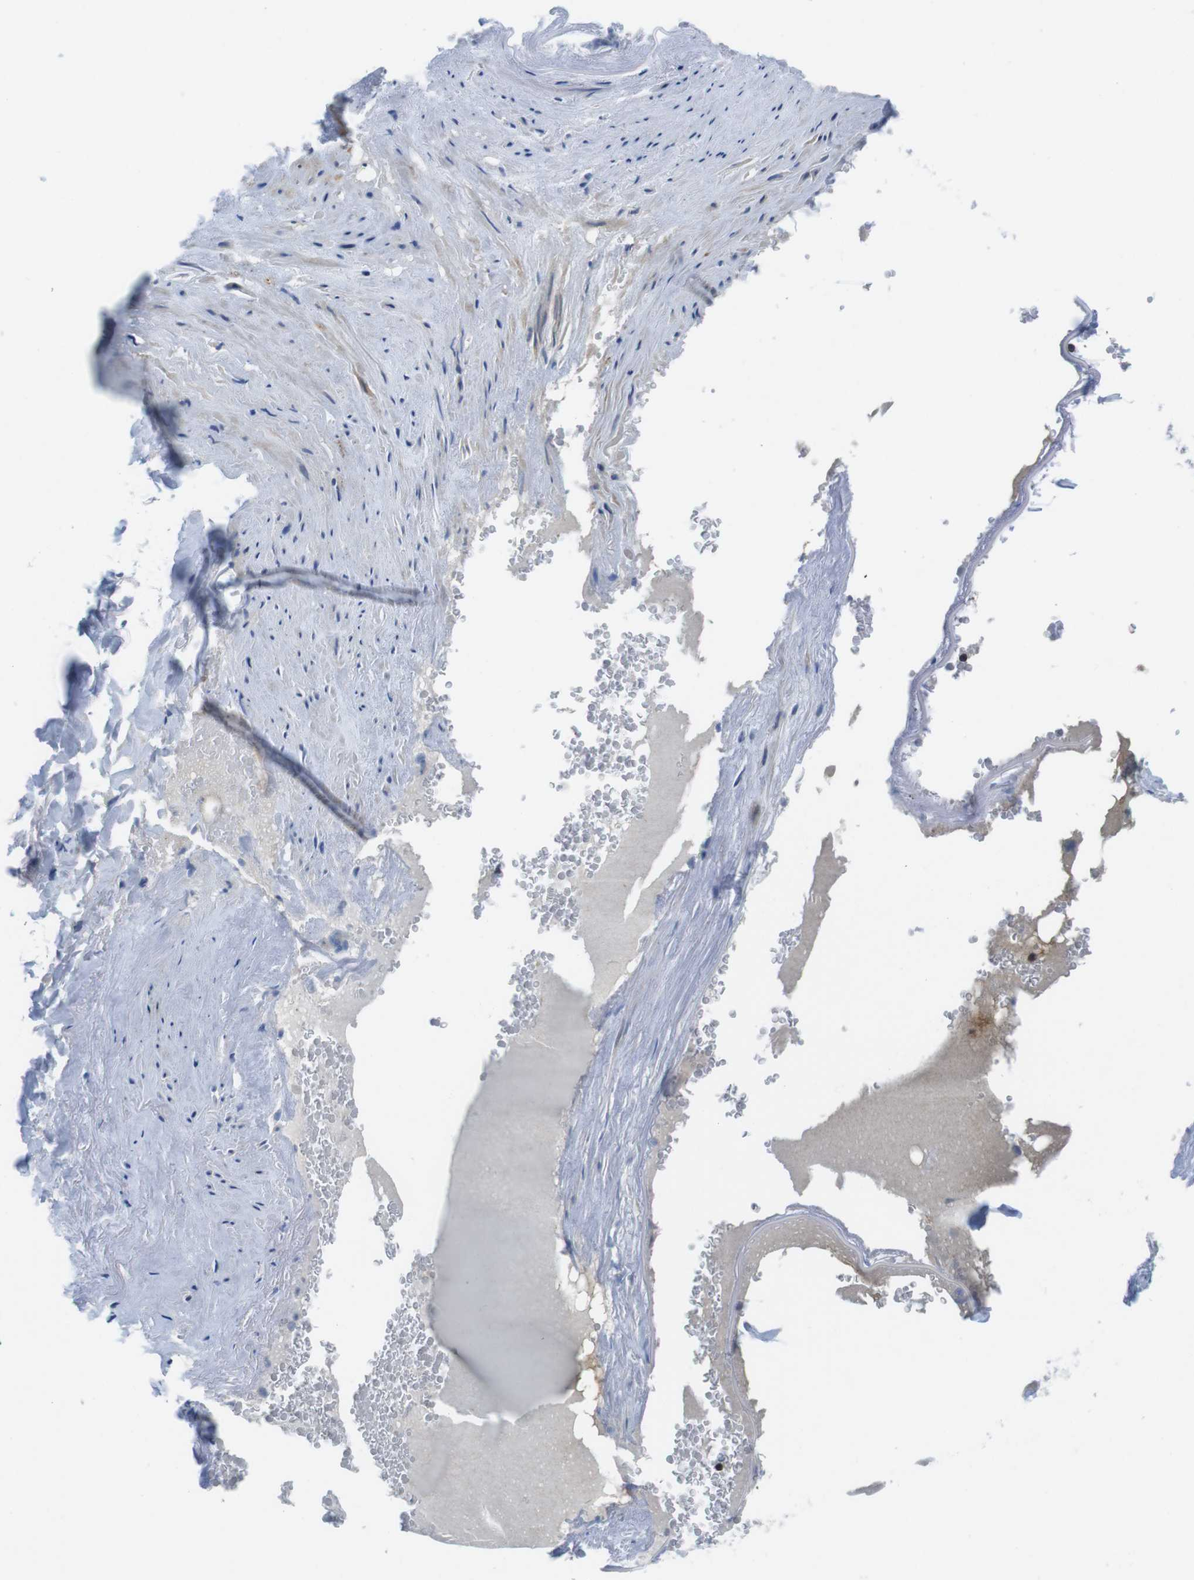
{"staining": {"intensity": "negative", "quantity": "none", "location": "none"}, "tissue": "adipose tissue", "cell_type": "Adipocytes", "image_type": "normal", "snomed": [{"axis": "morphology", "description": "Normal tissue, NOS"}, {"axis": "topography", "description": "Peripheral nerve tissue"}], "caption": "DAB immunohistochemical staining of unremarkable human adipose tissue exhibits no significant staining in adipocytes. Brightfield microscopy of IHC stained with DAB (3,3'-diaminobenzidine) (brown) and hematoxylin (blue), captured at high magnification.", "gene": "PIK3CD", "patient": {"sex": "male", "age": 70}}